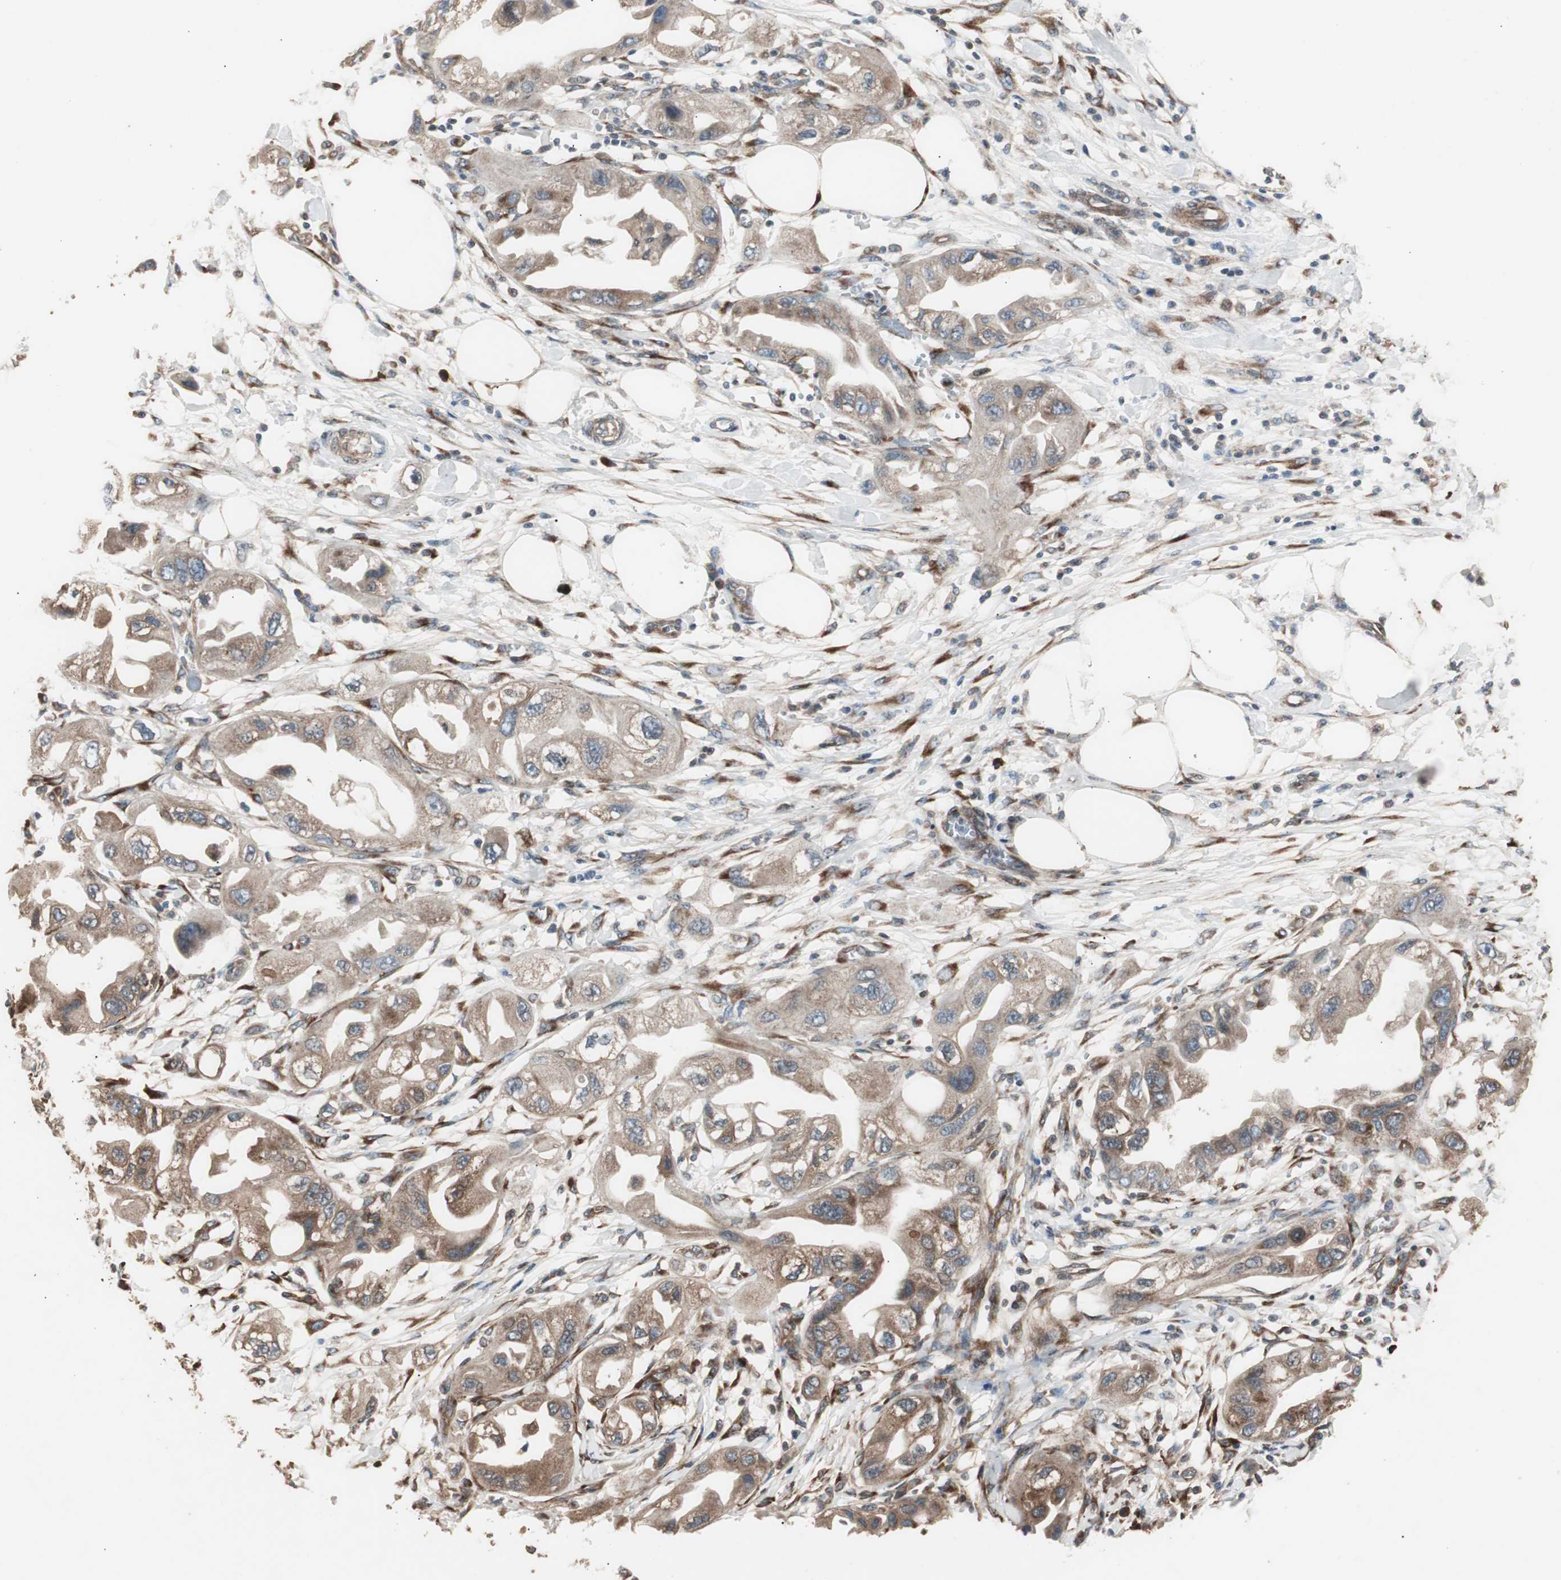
{"staining": {"intensity": "moderate", "quantity": ">75%", "location": "cytoplasmic/membranous"}, "tissue": "endometrial cancer", "cell_type": "Tumor cells", "image_type": "cancer", "snomed": [{"axis": "morphology", "description": "Adenocarcinoma, NOS"}, {"axis": "topography", "description": "Endometrium"}], "caption": "Tumor cells exhibit medium levels of moderate cytoplasmic/membranous staining in about >75% of cells in human adenocarcinoma (endometrial).", "gene": "LZTS1", "patient": {"sex": "female", "age": 67}}